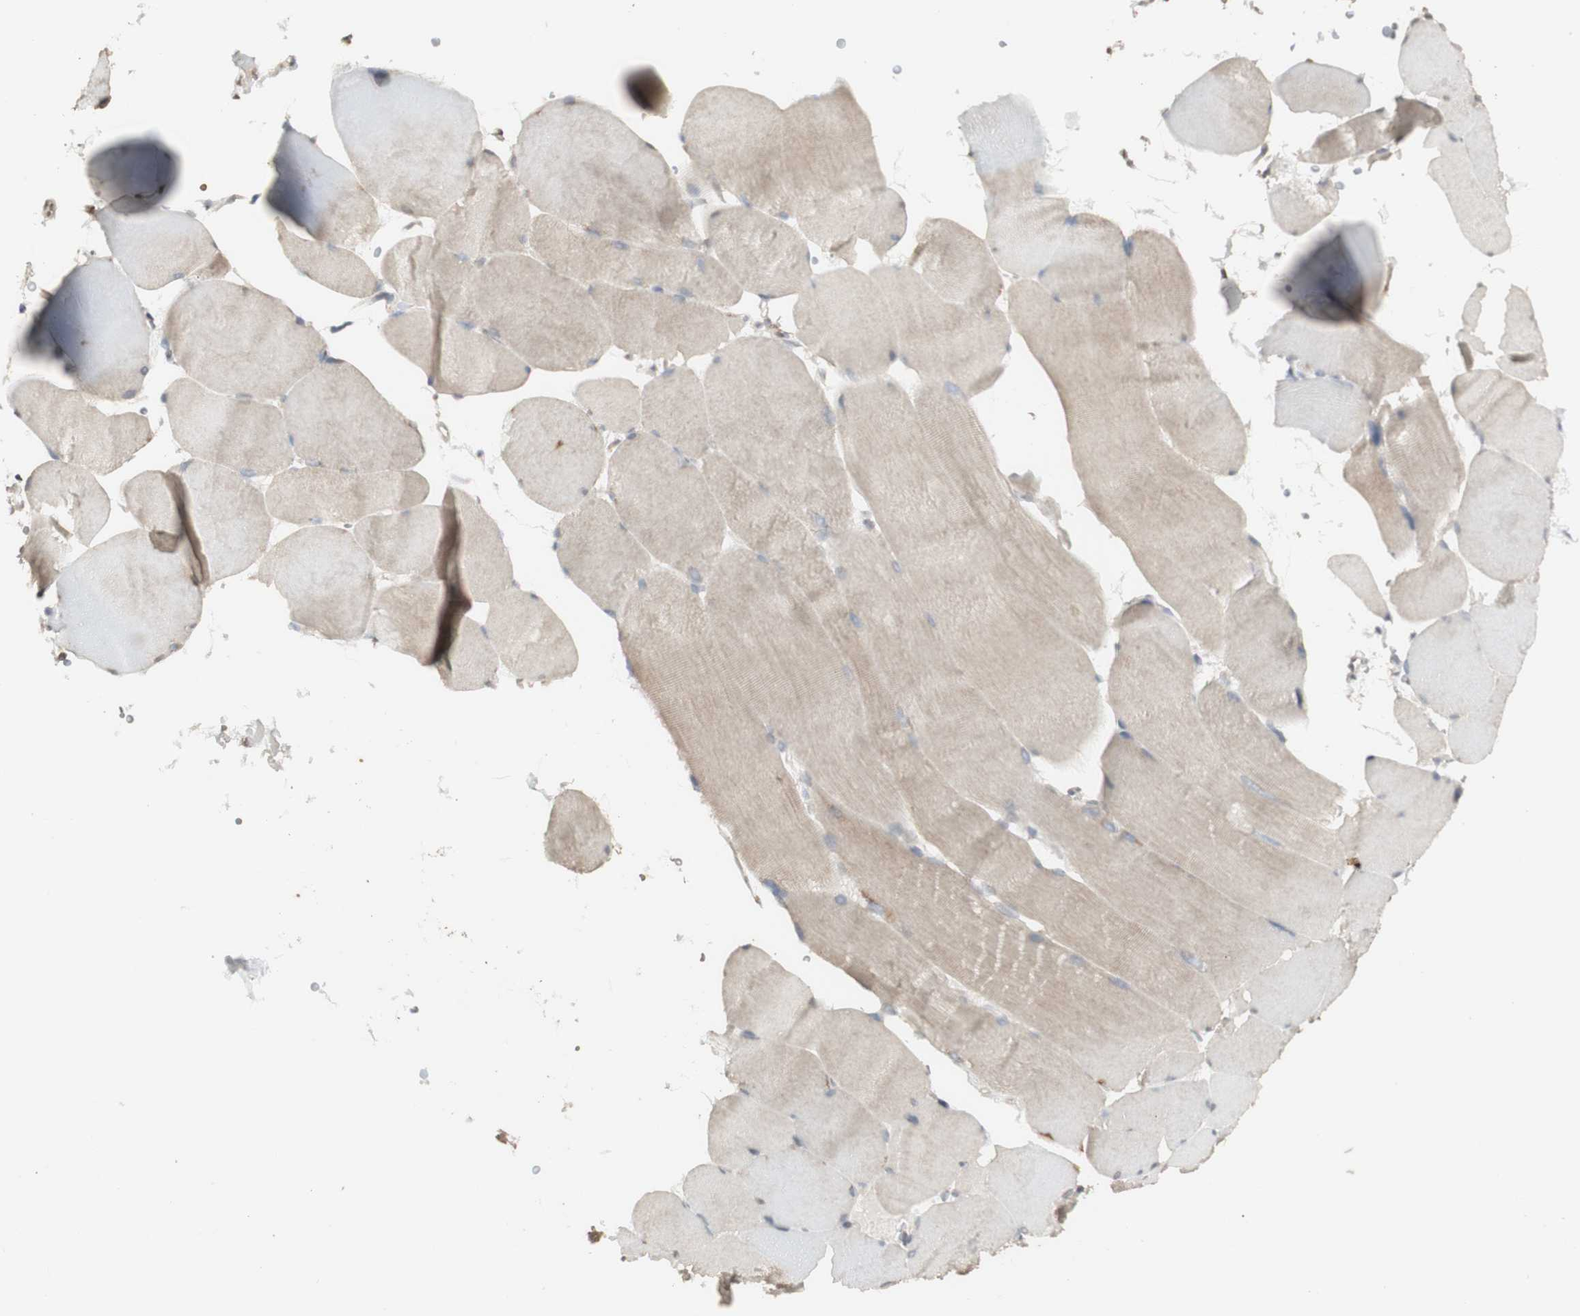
{"staining": {"intensity": "weak", "quantity": "25%-75%", "location": "cytoplasmic/membranous"}, "tissue": "skeletal muscle", "cell_type": "Myocytes", "image_type": "normal", "snomed": [{"axis": "morphology", "description": "Normal tissue, NOS"}, {"axis": "topography", "description": "Skin"}, {"axis": "topography", "description": "Skeletal muscle"}], "caption": "This micrograph demonstrates immunohistochemistry (IHC) staining of benign human skeletal muscle, with low weak cytoplasmic/membranous staining in about 25%-75% of myocytes.", "gene": "ATP6V1E1", "patient": {"sex": "male", "age": 83}}